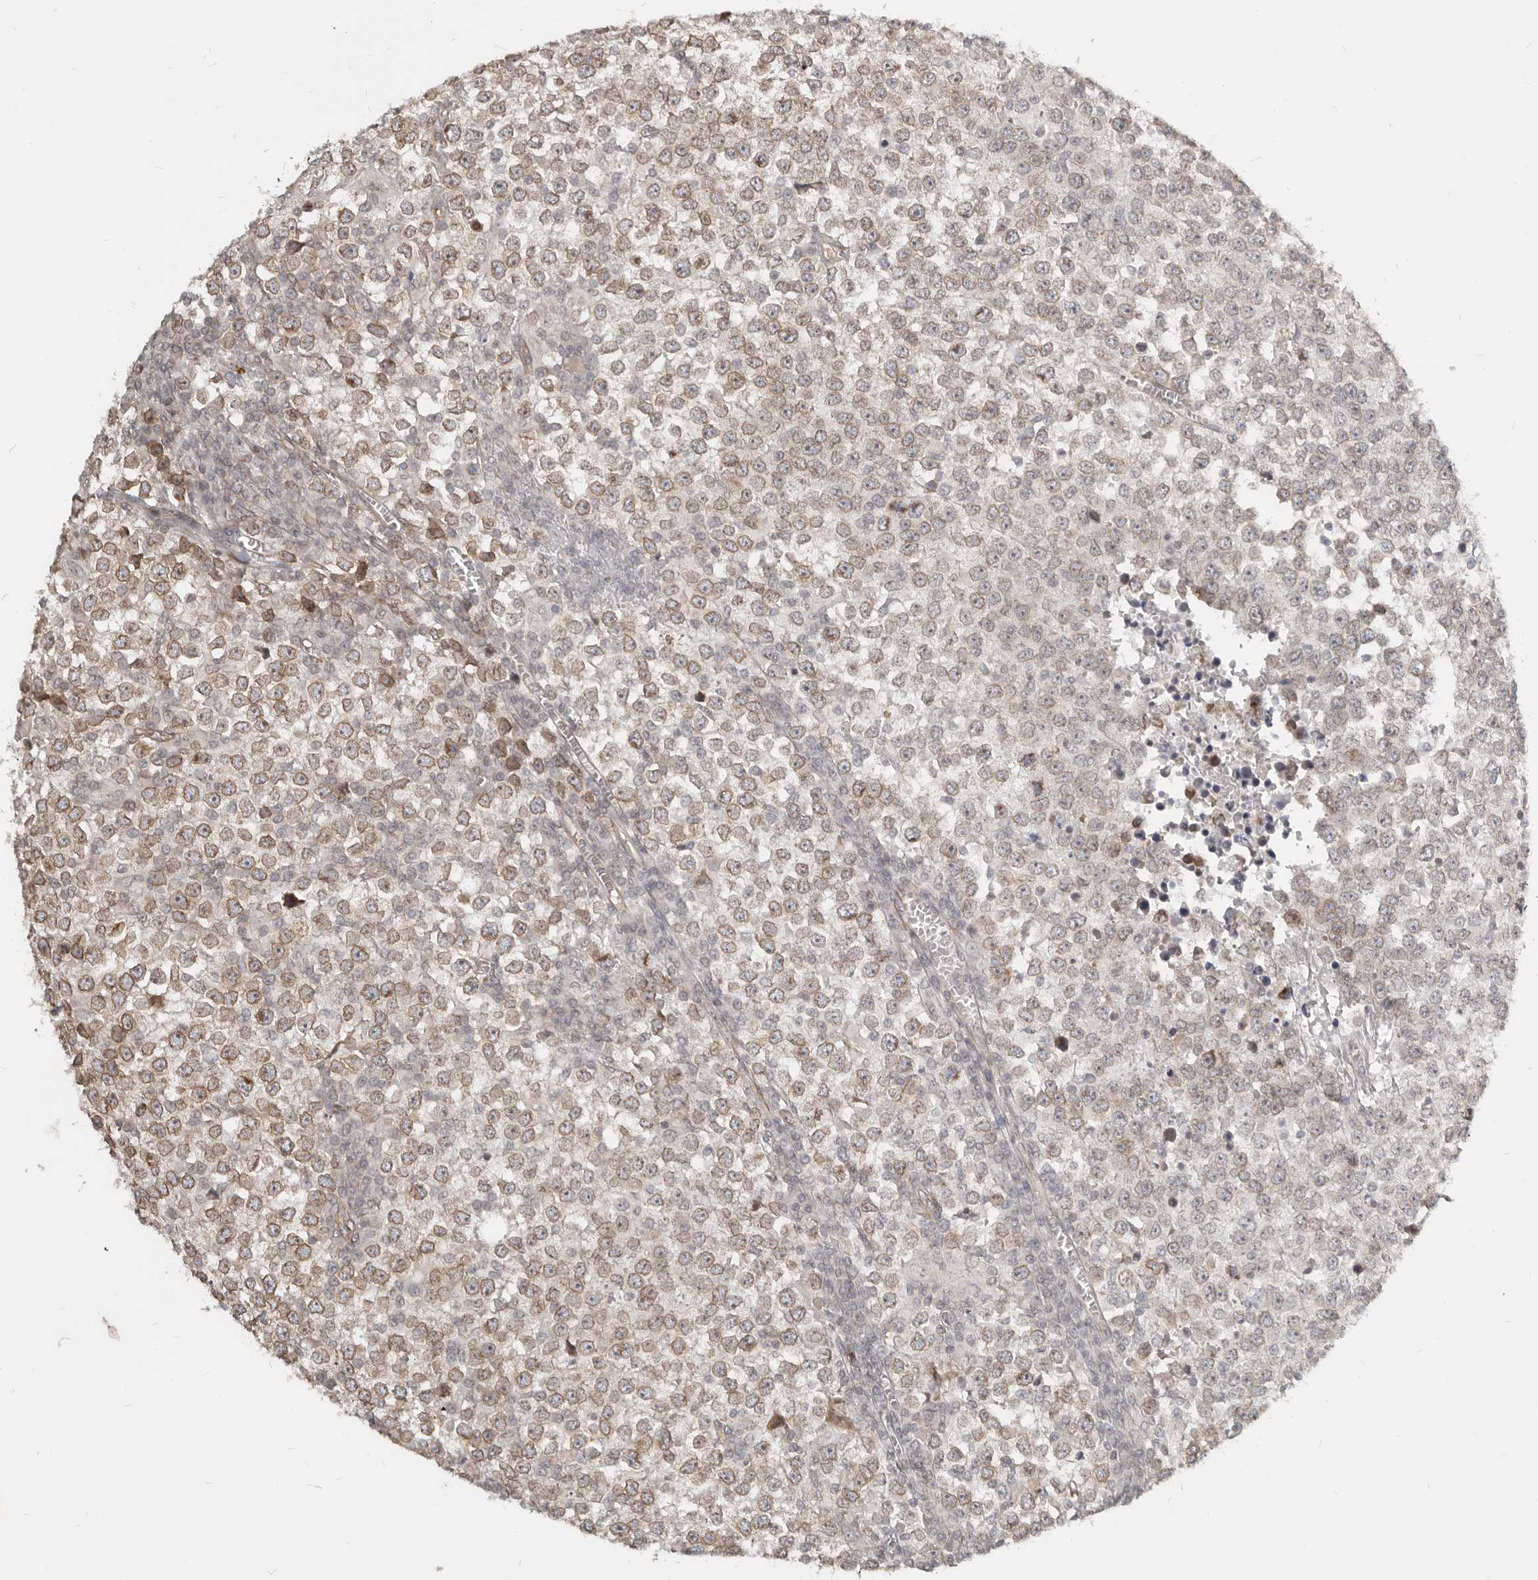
{"staining": {"intensity": "weak", "quantity": ">75%", "location": "cytoplasmic/membranous"}, "tissue": "testis cancer", "cell_type": "Tumor cells", "image_type": "cancer", "snomed": [{"axis": "morphology", "description": "Seminoma, NOS"}, {"axis": "topography", "description": "Testis"}], "caption": "Immunohistochemical staining of testis cancer shows weak cytoplasmic/membranous protein staining in about >75% of tumor cells.", "gene": "NUP153", "patient": {"sex": "male", "age": 65}}